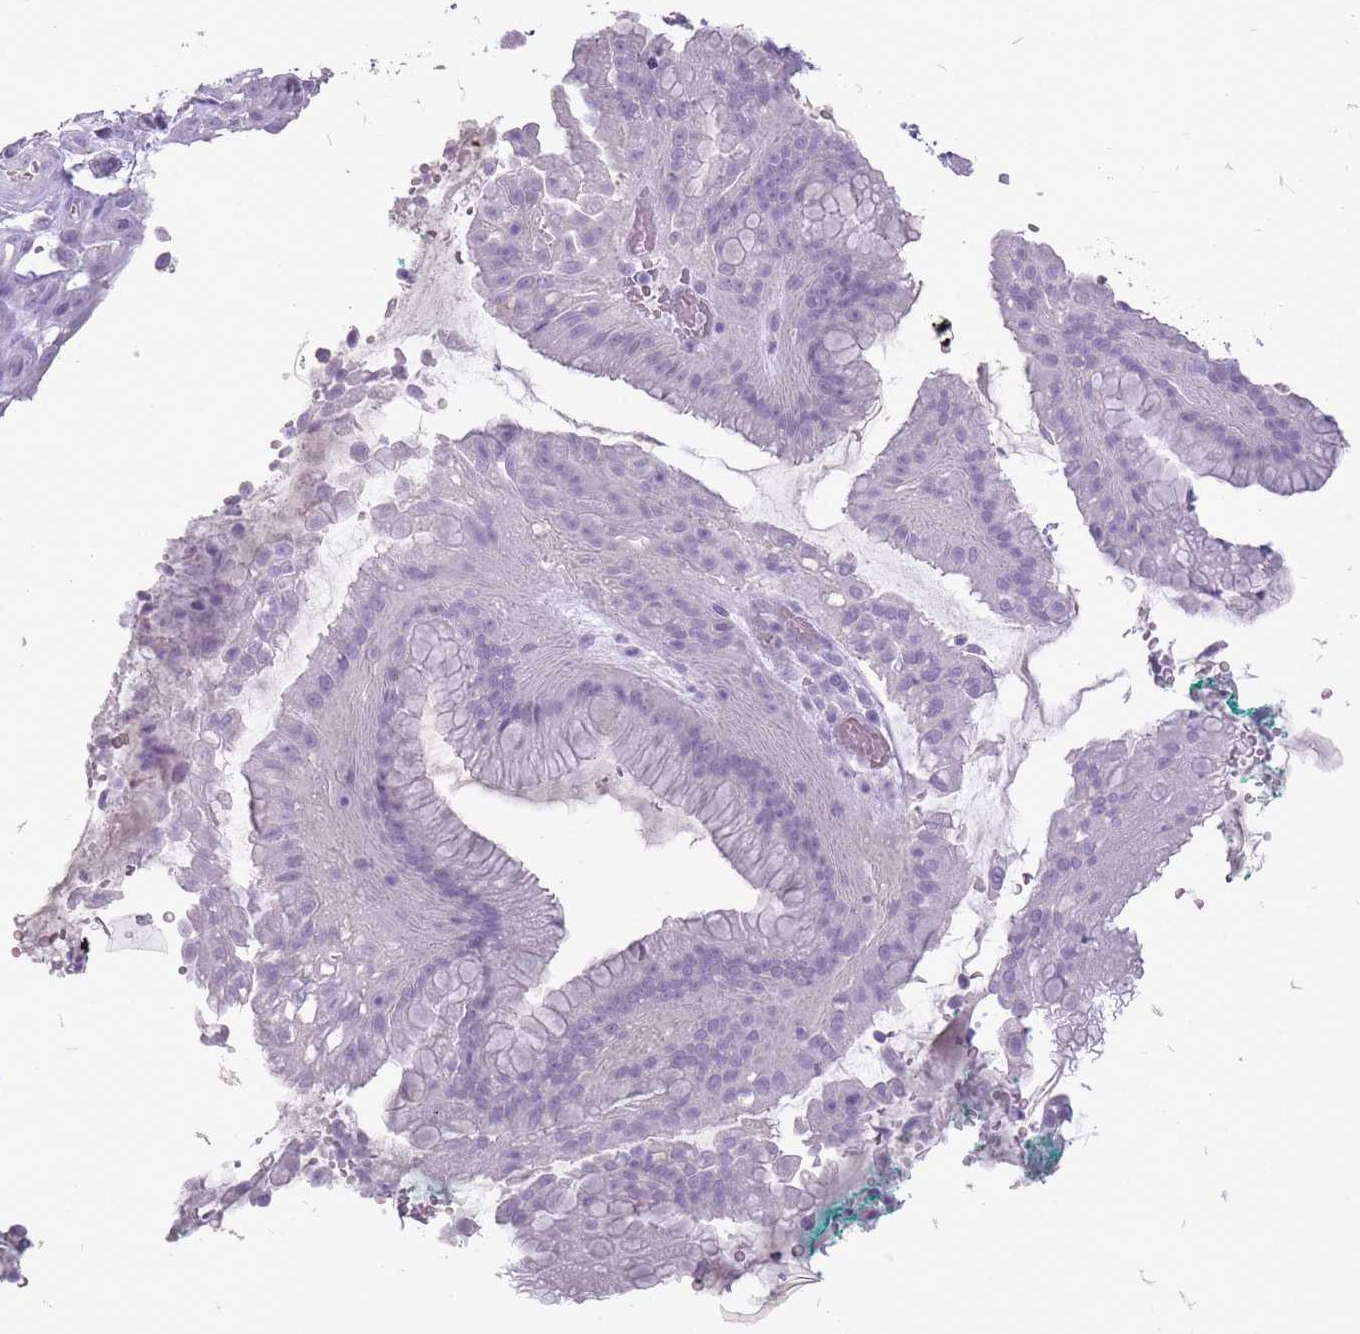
{"staining": {"intensity": "negative", "quantity": "none", "location": "none"}, "tissue": "stomach cancer", "cell_type": "Tumor cells", "image_type": "cancer", "snomed": [{"axis": "morphology", "description": "Adenocarcinoma, NOS"}, {"axis": "topography", "description": "Stomach"}], "caption": "Immunohistochemistry (IHC) of stomach cancer displays no staining in tumor cells.", "gene": "RFX4", "patient": {"sex": "male", "age": 77}}